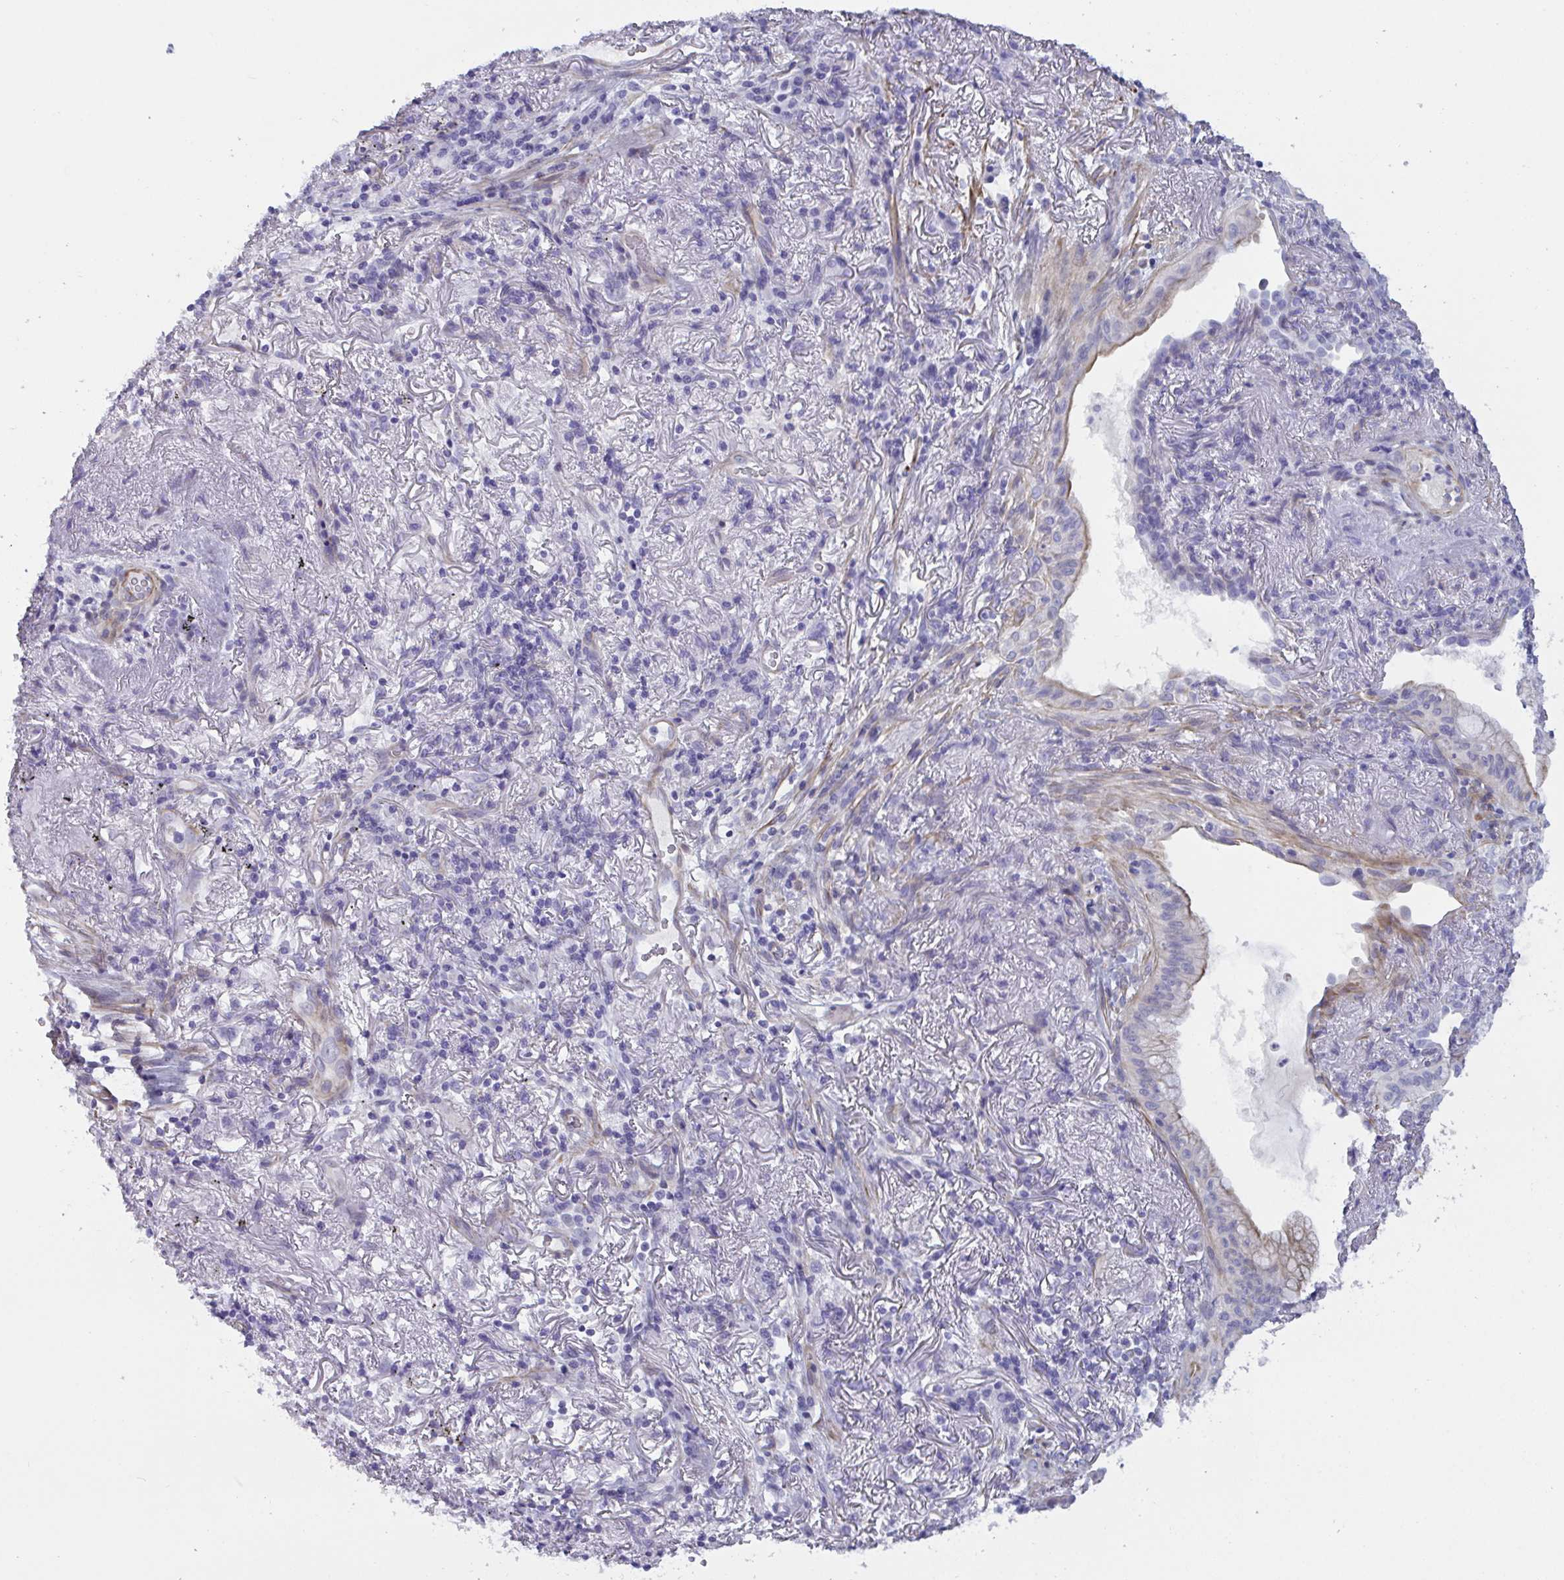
{"staining": {"intensity": "negative", "quantity": "none", "location": "none"}, "tissue": "lung cancer", "cell_type": "Tumor cells", "image_type": "cancer", "snomed": [{"axis": "morphology", "description": "Adenocarcinoma, NOS"}, {"axis": "topography", "description": "Lung"}], "caption": "IHC histopathology image of human lung adenocarcinoma stained for a protein (brown), which shows no staining in tumor cells.", "gene": "OR5P3", "patient": {"sex": "male", "age": 77}}